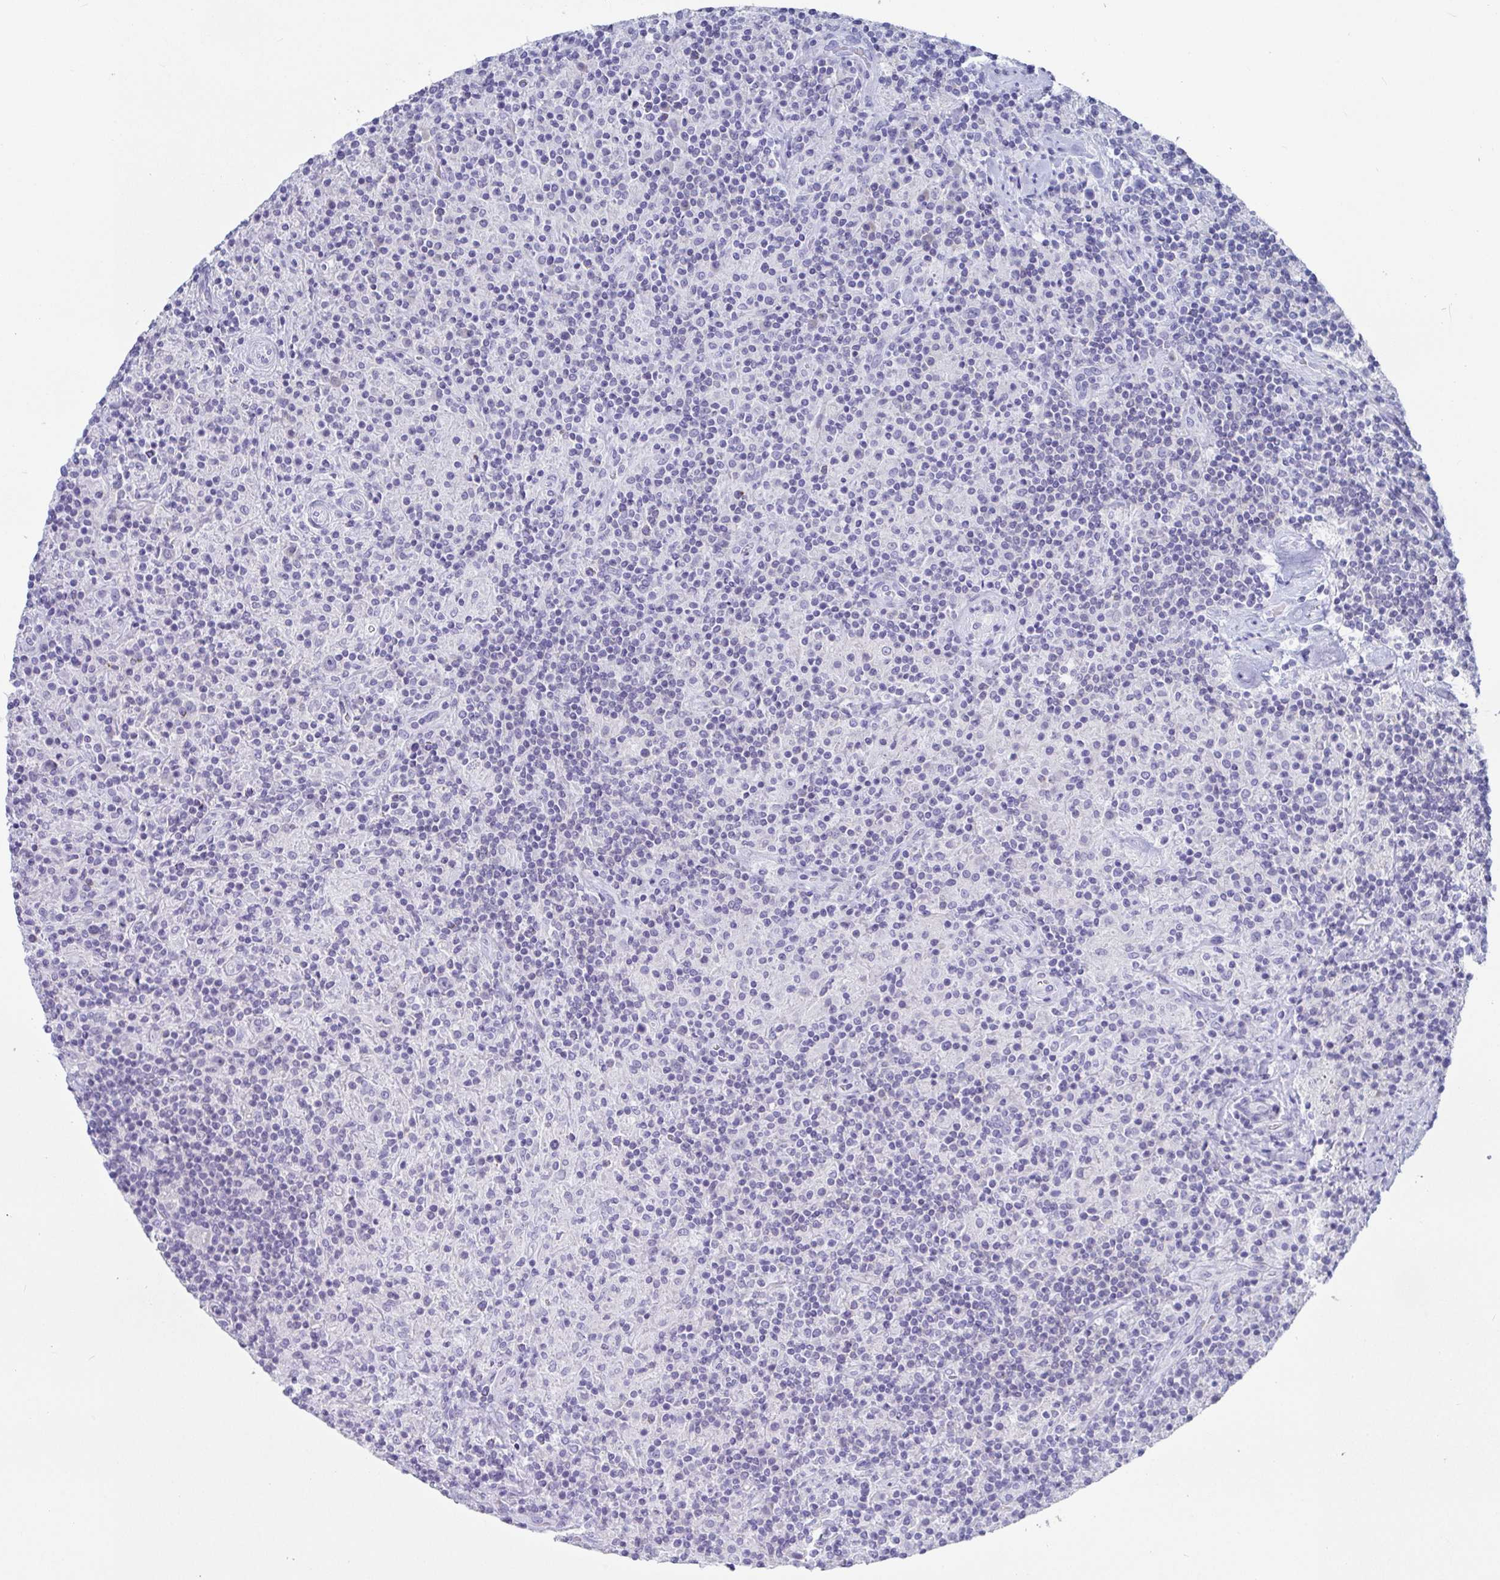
{"staining": {"intensity": "negative", "quantity": "none", "location": "none"}, "tissue": "lymphoma", "cell_type": "Tumor cells", "image_type": "cancer", "snomed": [{"axis": "morphology", "description": "Hodgkin's disease, NOS"}, {"axis": "topography", "description": "Lymph node"}], "caption": "IHC micrograph of human lymphoma stained for a protein (brown), which reveals no staining in tumor cells.", "gene": "PLA2G1B", "patient": {"sex": "male", "age": 70}}